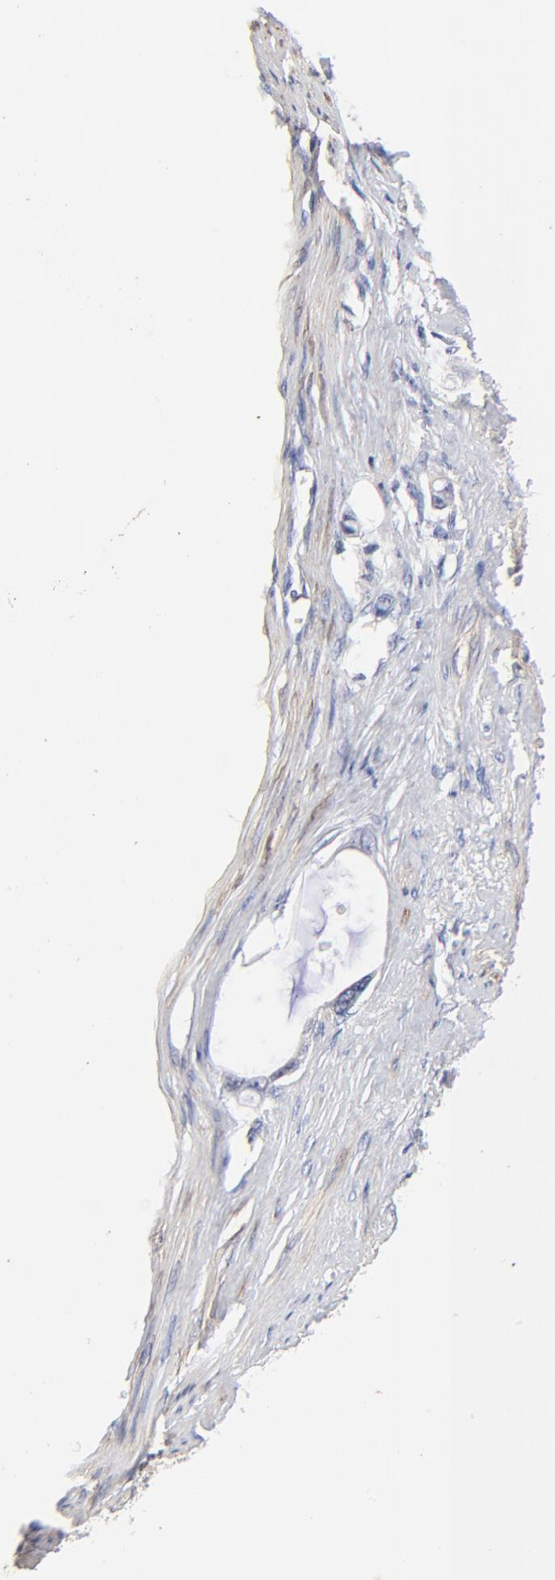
{"staining": {"intensity": "negative", "quantity": "none", "location": "none"}, "tissue": "stomach cancer", "cell_type": "Tumor cells", "image_type": "cancer", "snomed": [{"axis": "morphology", "description": "Adenocarcinoma, NOS"}, {"axis": "topography", "description": "Stomach"}], "caption": "DAB (3,3'-diaminobenzidine) immunohistochemical staining of stomach adenocarcinoma exhibits no significant positivity in tumor cells.", "gene": "TWNK", "patient": {"sex": "female", "age": 75}}